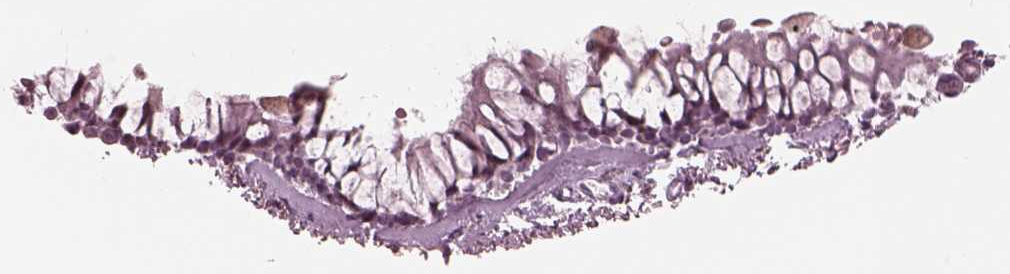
{"staining": {"intensity": "weak", "quantity": "25%-75%", "location": "nuclear"}, "tissue": "bronchus", "cell_type": "Respiratory epithelial cells", "image_type": "normal", "snomed": [{"axis": "morphology", "description": "Normal tissue, NOS"}, {"axis": "topography", "description": "Cartilage tissue"}, {"axis": "topography", "description": "Bronchus"}], "caption": "Immunohistochemical staining of normal human bronchus demonstrates low levels of weak nuclear positivity in approximately 25%-75% of respiratory epithelial cells. The protein is shown in brown color, while the nuclei are stained blue.", "gene": "GARIN4", "patient": {"sex": "female", "age": 79}}